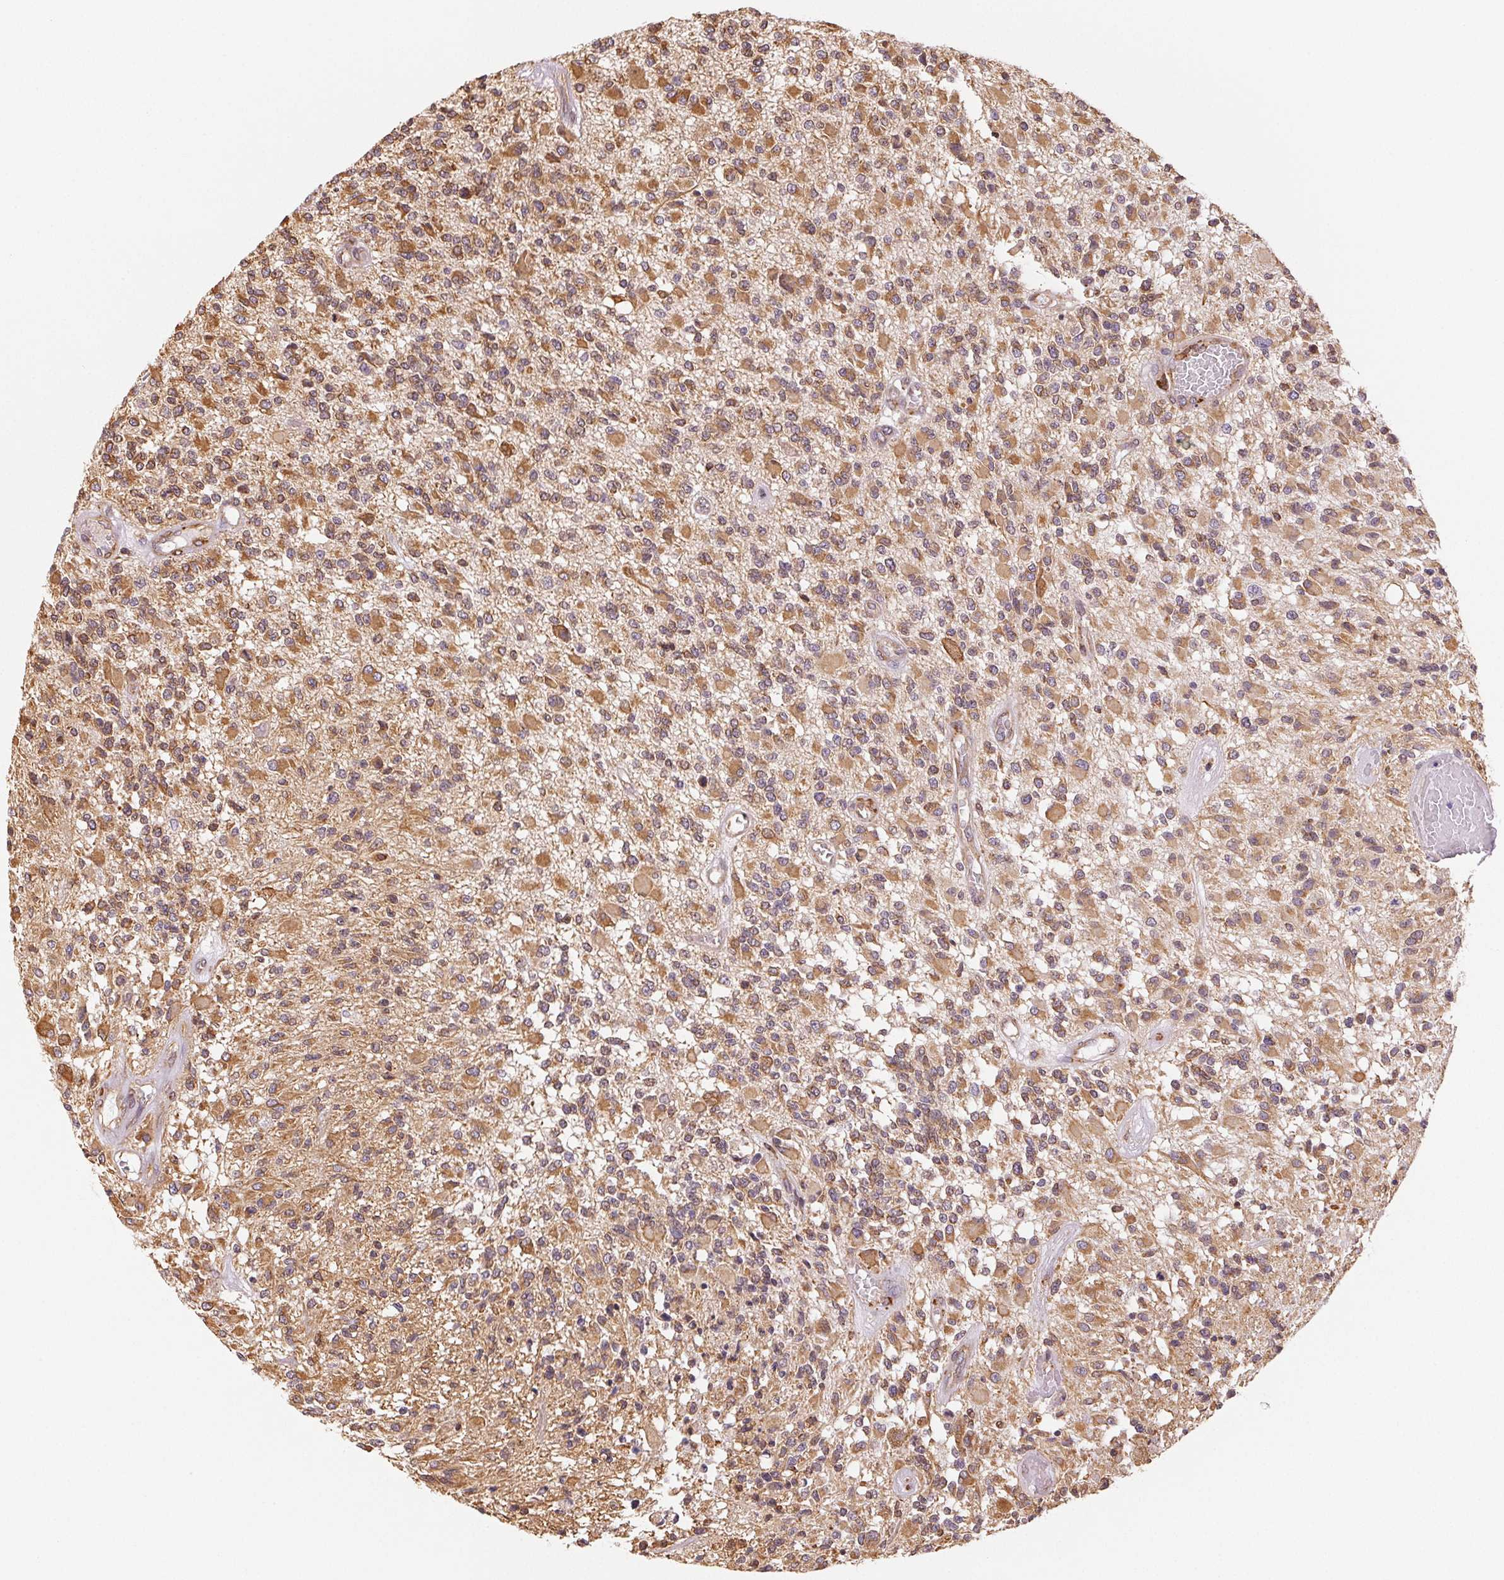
{"staining": {"intensity": "moderate", "quantity": ">75%", "location": "cytoplasmic/membranous"}, "tissue": "glioma", "cell_type": "Tumor cells", "image_type": "cancer", "snomed": [{"axis": "morphology", "description": "Glioma, malignant, High grade"}, {"axis": "topography", "description": "Brain"}], "caption": "Brown immunohistochemical staining in glioma displays moderate cytoplasmic/membranous positivity in about >75% of tumor cells.", "gene": "RCN3", "patient": {"sex": "female", "age": 63}}